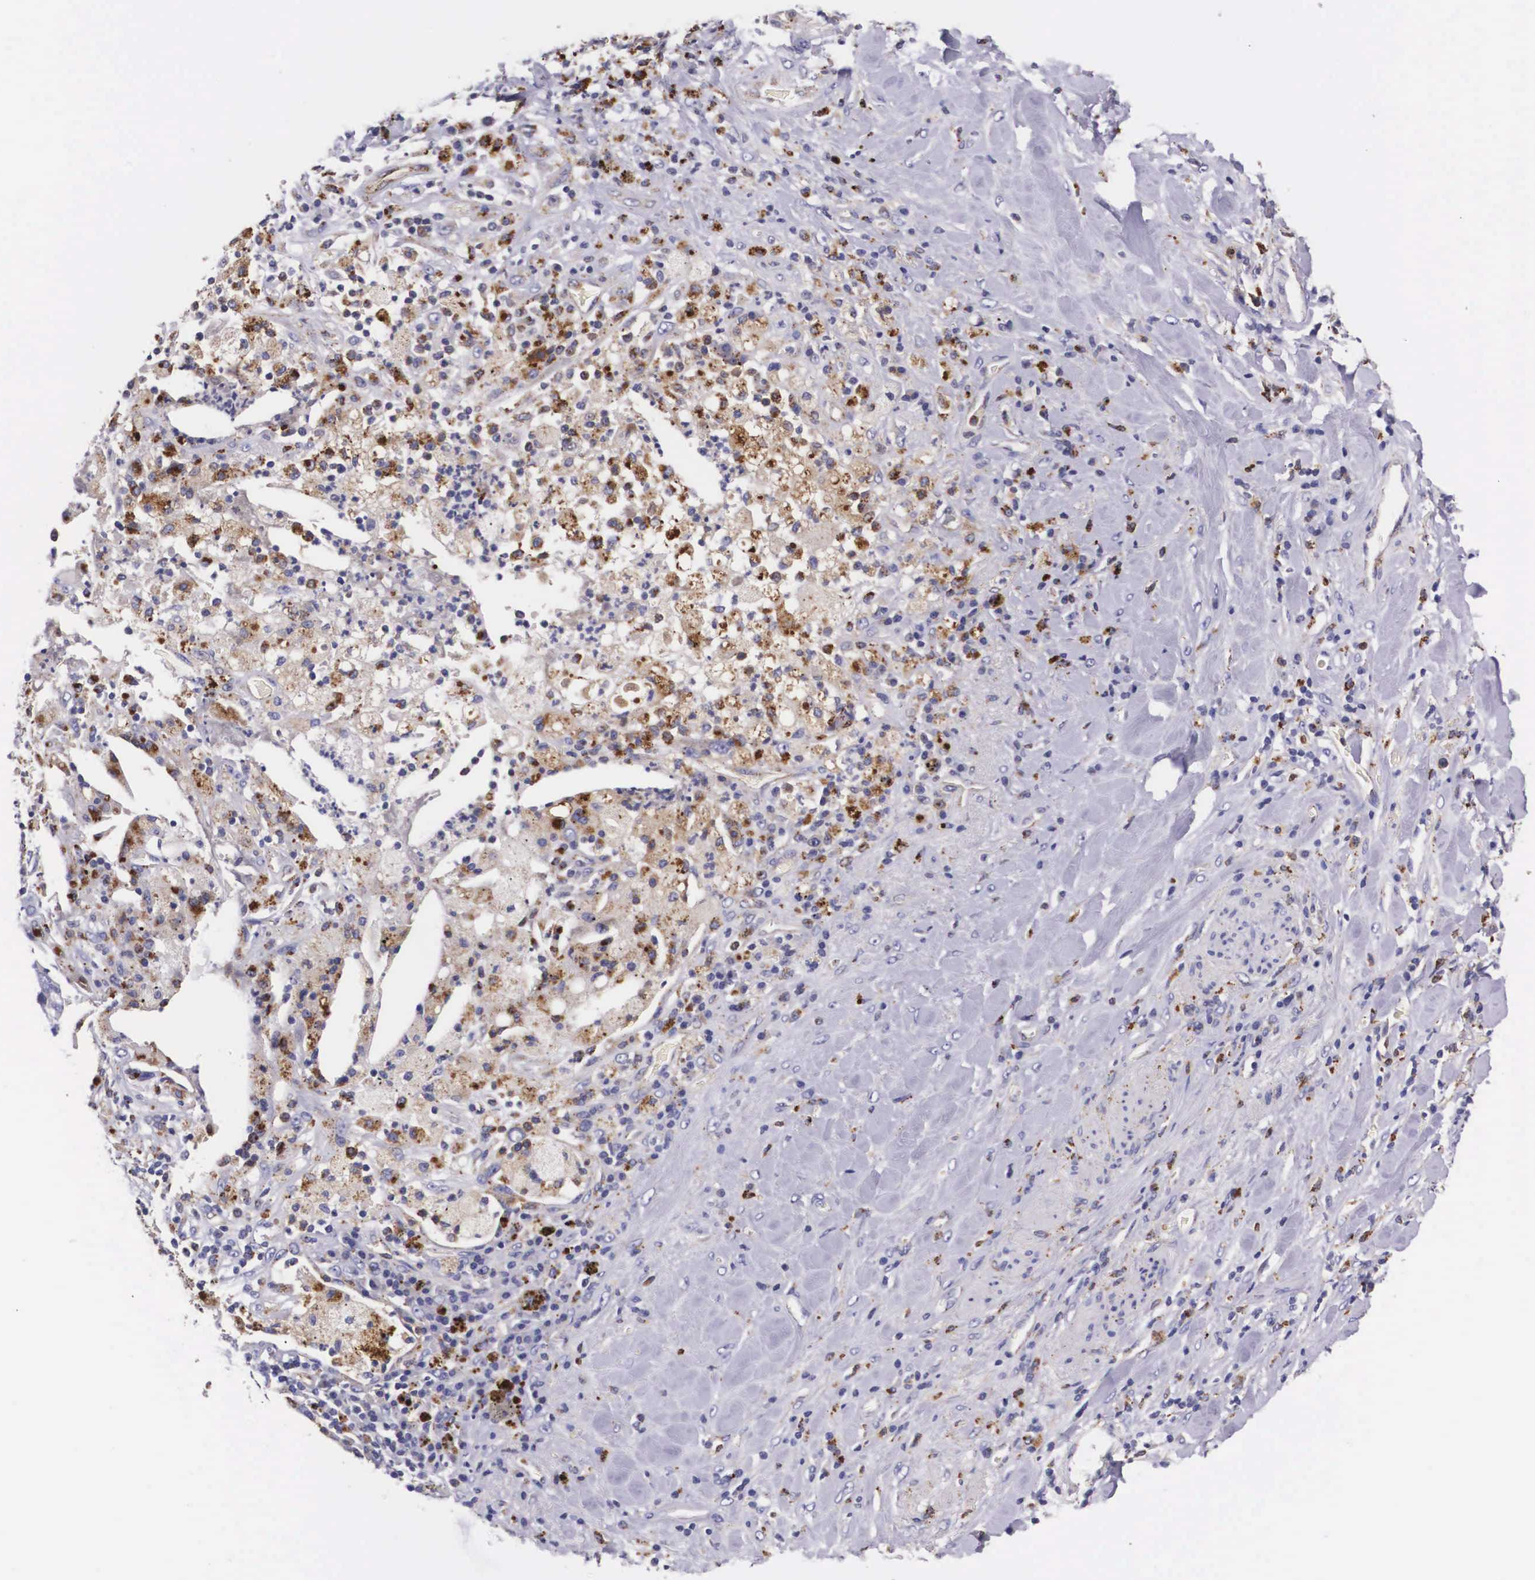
{"staining": {"intensity": "moderate", "quantity": "<25%", "location": "cytoplasmic/membranous"}, "tissue": "lung cancer", "cell_type": "Tumor cells", "image_type": "cancer", "snomed": [{"axis": "morphology", "description": "Squamous cell carcinoma, NOS"}, {"axis": "topography", "description": "Lung"}], "caption": "Tumor cells demonstrate moderate cytoplasmic/membranous staining in approximately <25% of cells in lung cancer.", "gene": "NAGA", "patient": {"sex": "male", "age": 64}}